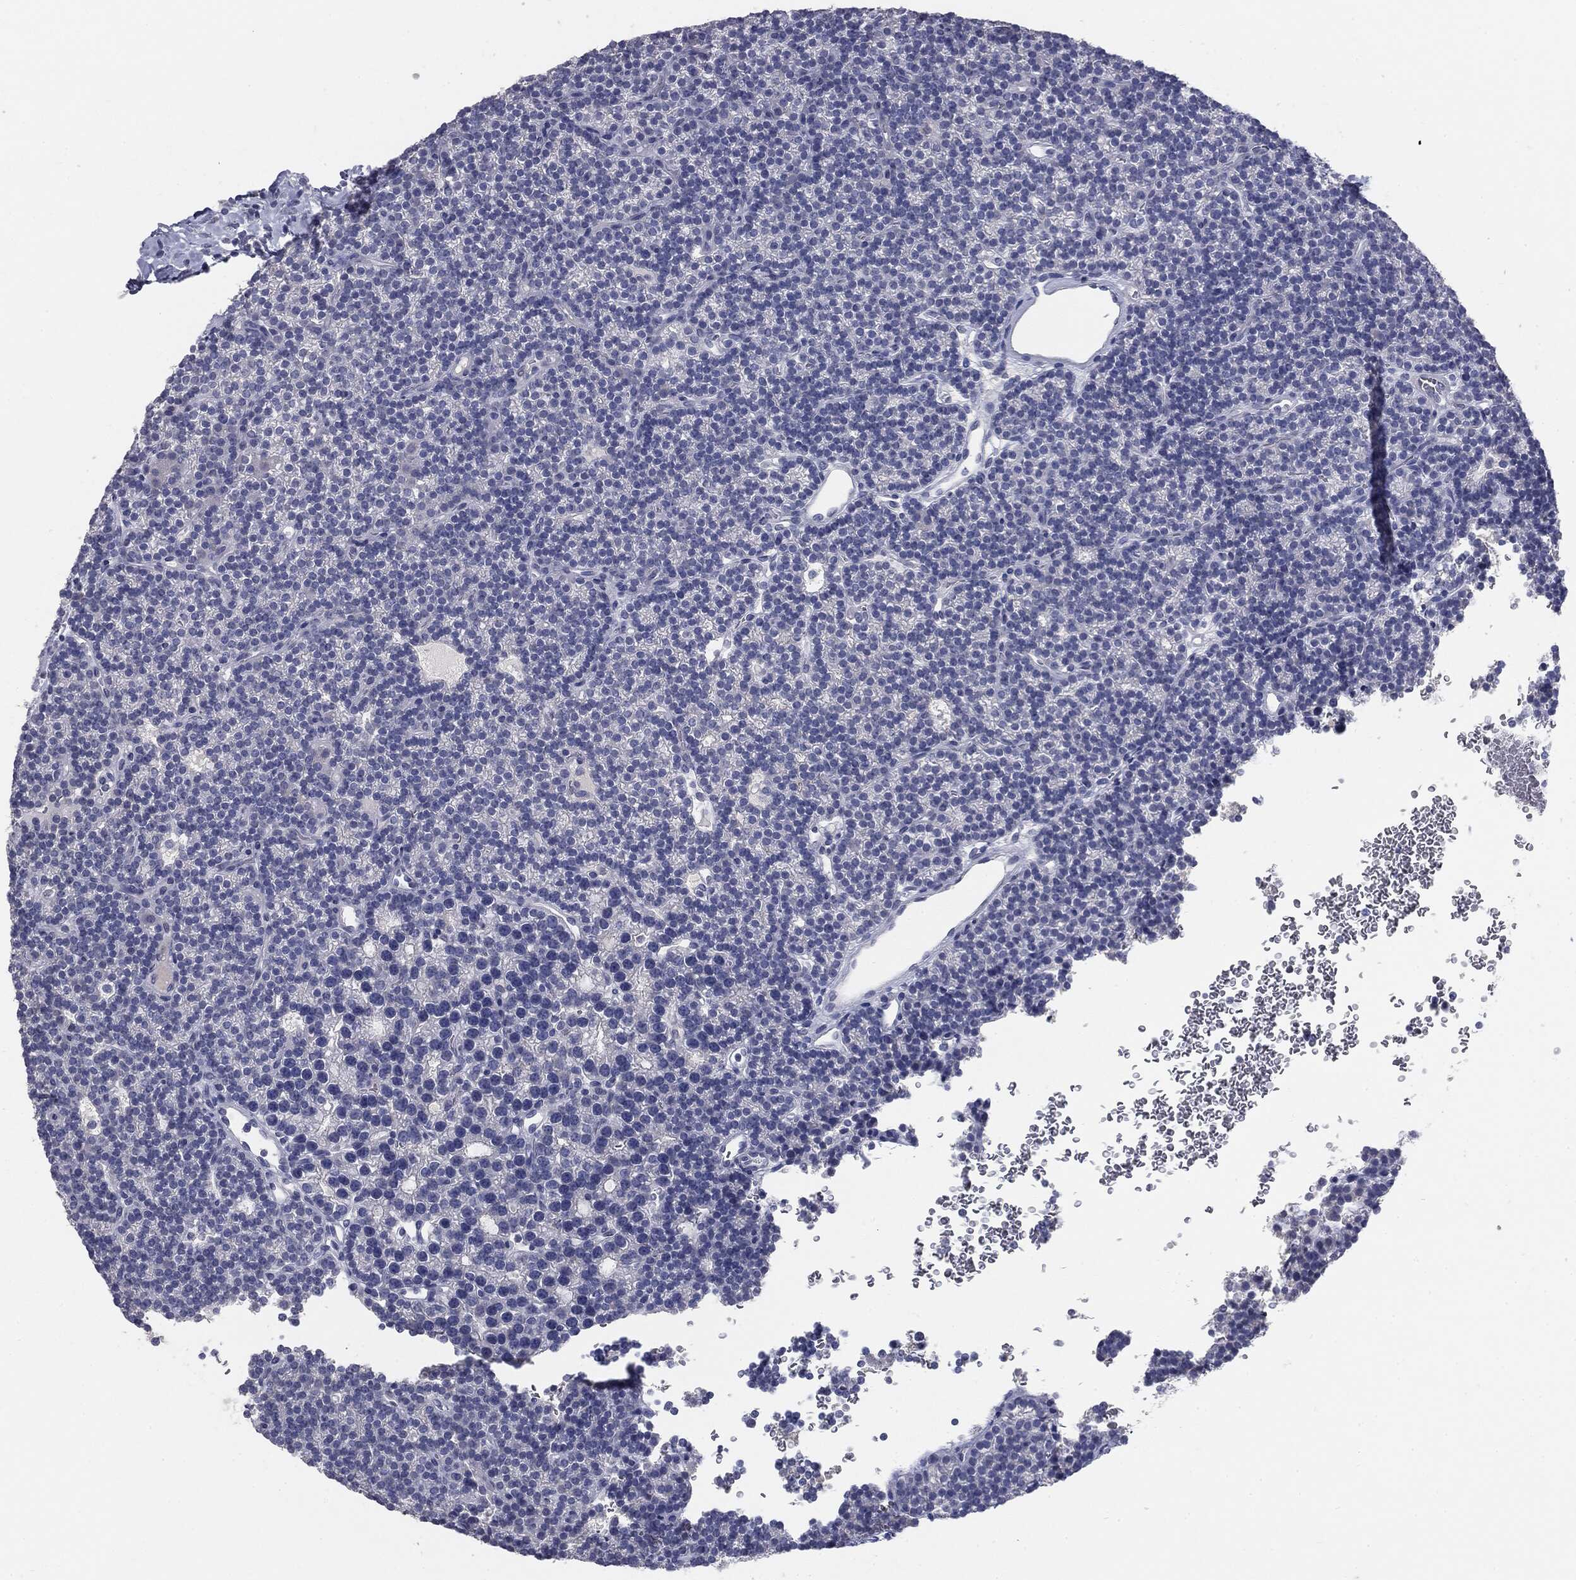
{"staining": {"intensity": "negative", "quantity": "none", "location": "none"}, "tissue": "parathyroid gland", "cell_type": "Glandular cells", "image_type": "normal", "snomed": [{"axis": "morphology", "description": "Normal tissue, NOS"}, {"axis": "topography", "description": "Parathyroid gland"}], "caption": "This is an immunohistochemistry (IHC) micrograph of normal human parathyroid gland. There is no positivity in glandular cells.", "gene": "MUC1", "patient": {"sex": "female", "age": 42}}